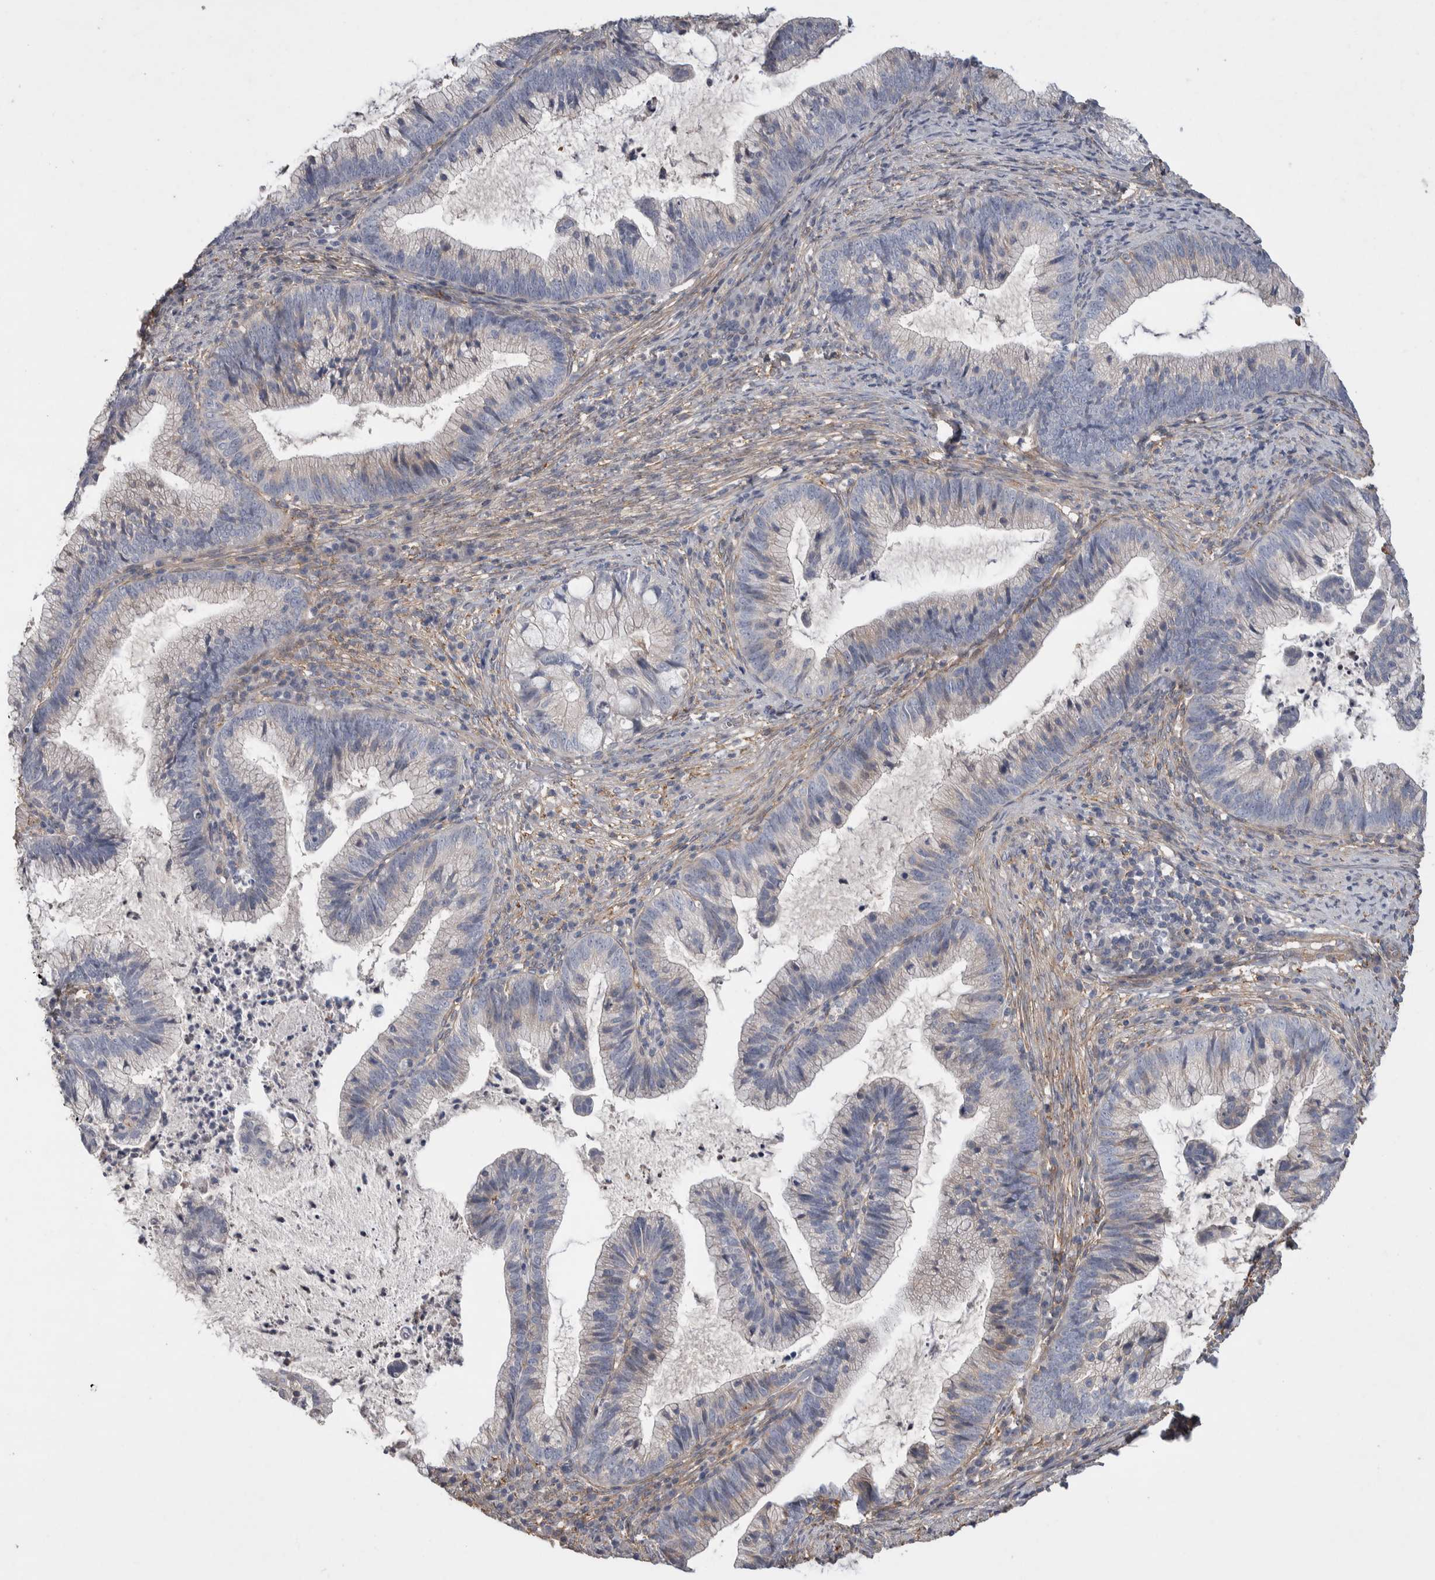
{"staining": {"intensity": "negative", "quantity": "none", "location": "none"}, "tissue": "cervical cancer", "cell_type": "Tumor cells", "image_type": "cancer", "snomed": [{"axis": "morphology", "description": "Adenocarcinoma, NOS"}, {"axis": "topography", "description": "Cervix"}], "caption": "Protein analysis of adenocarcinoma (cervical) reveals no significant staining in tumor cells.", "gene": "GCNA", "patient": {"sex": "female", "age": 36}}